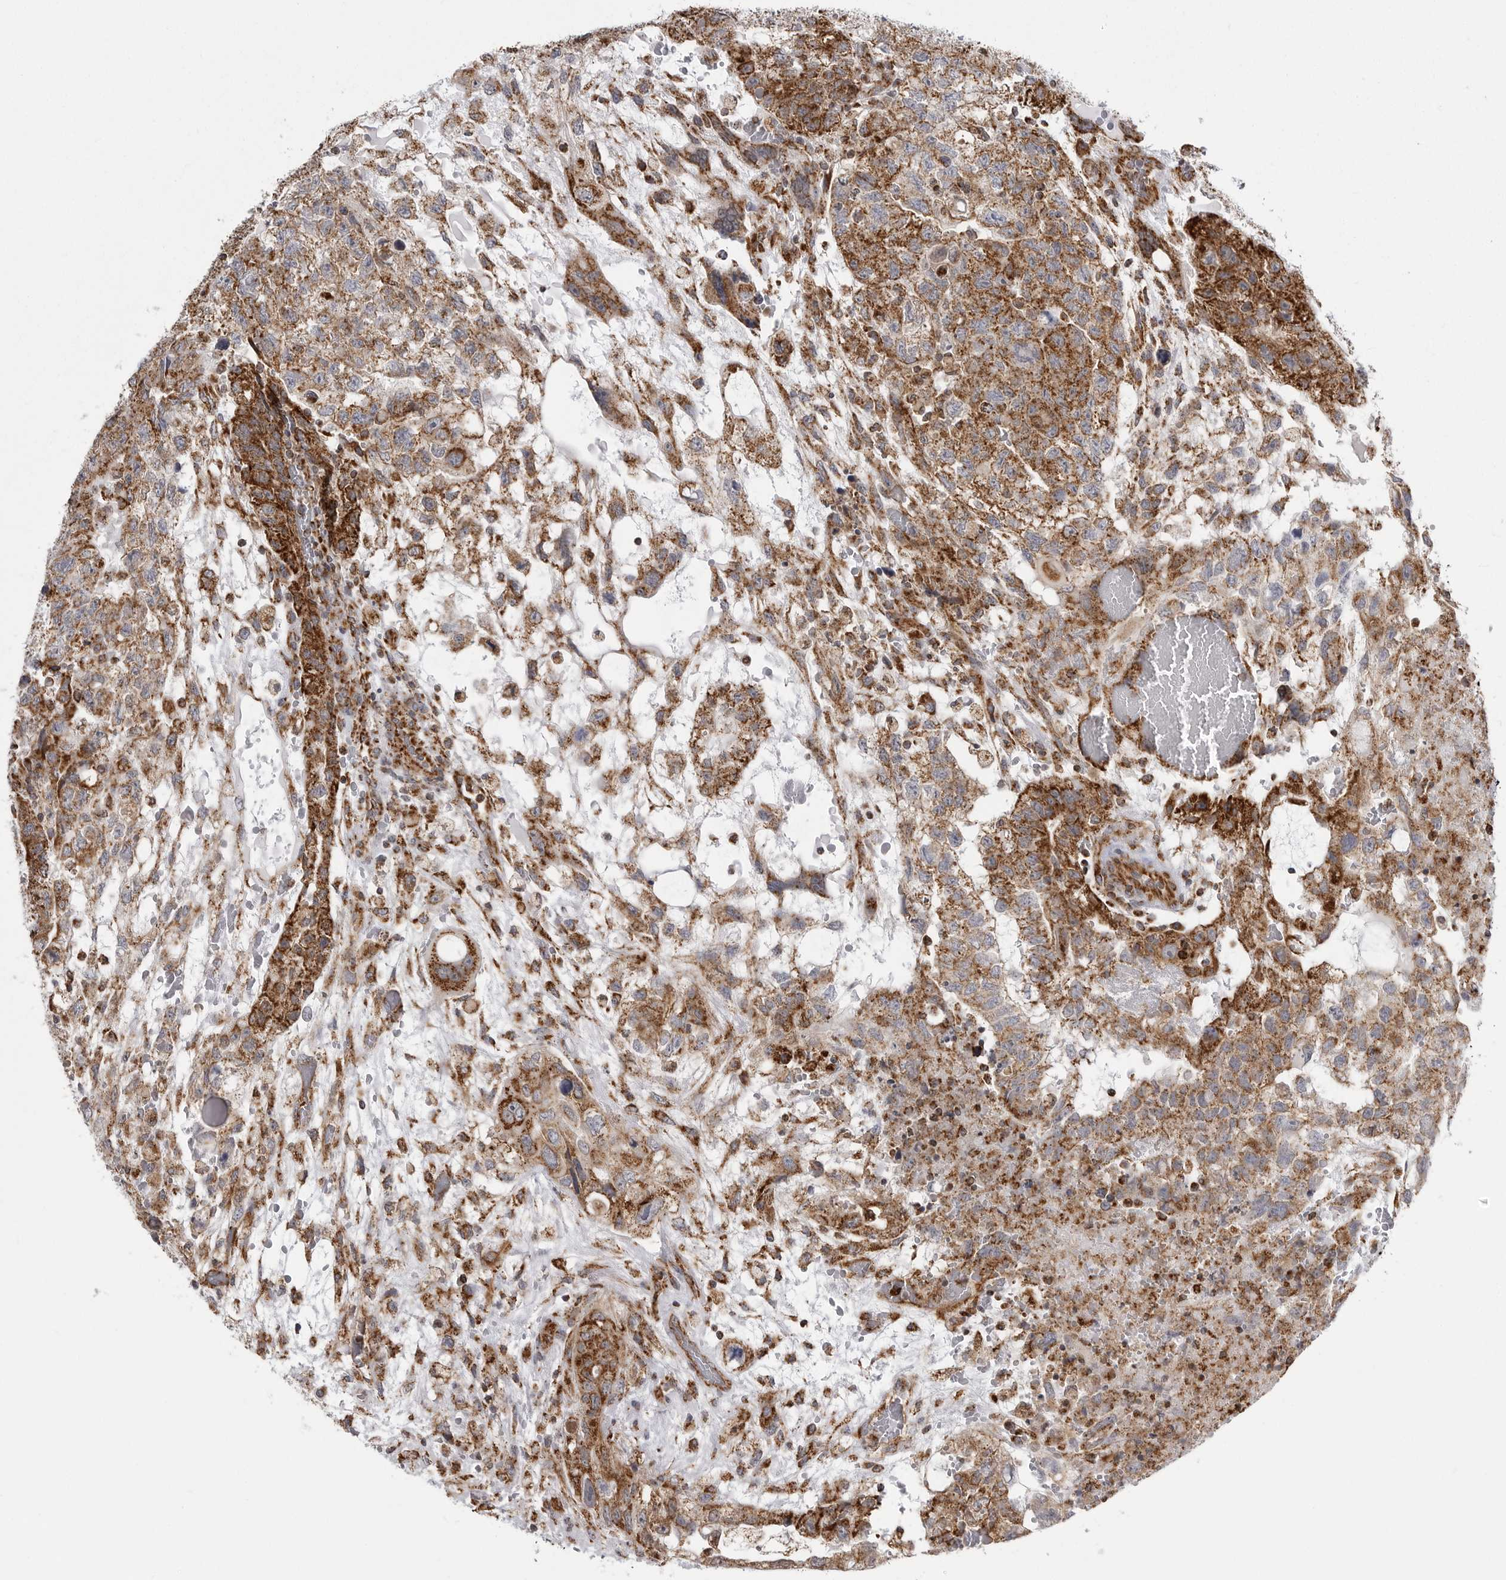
{"staining": {"intensity": "strong", "quantity": ">75%", "location": "cytoplasmic/membranous"}, "tissue": "testis cancer", "cell_type": "Tumor cells", "image_type": "cancer", "snomed": [{"axis": "morphology", "description": "Carcinoma, Embryonal, NOS"}, {"axis": "topography", "description": "Testis"}], "caption": "This histopathology image shows testis embryonal carcinoma stained with immunohistochemistry to label a protein in brown. The cytoplasmic/membranous of tumor cells show strong positivity for the protein. Nuclei are counter-stained blue.", "gene": "FH", "patient": {"sex": "male", "age": 36}}